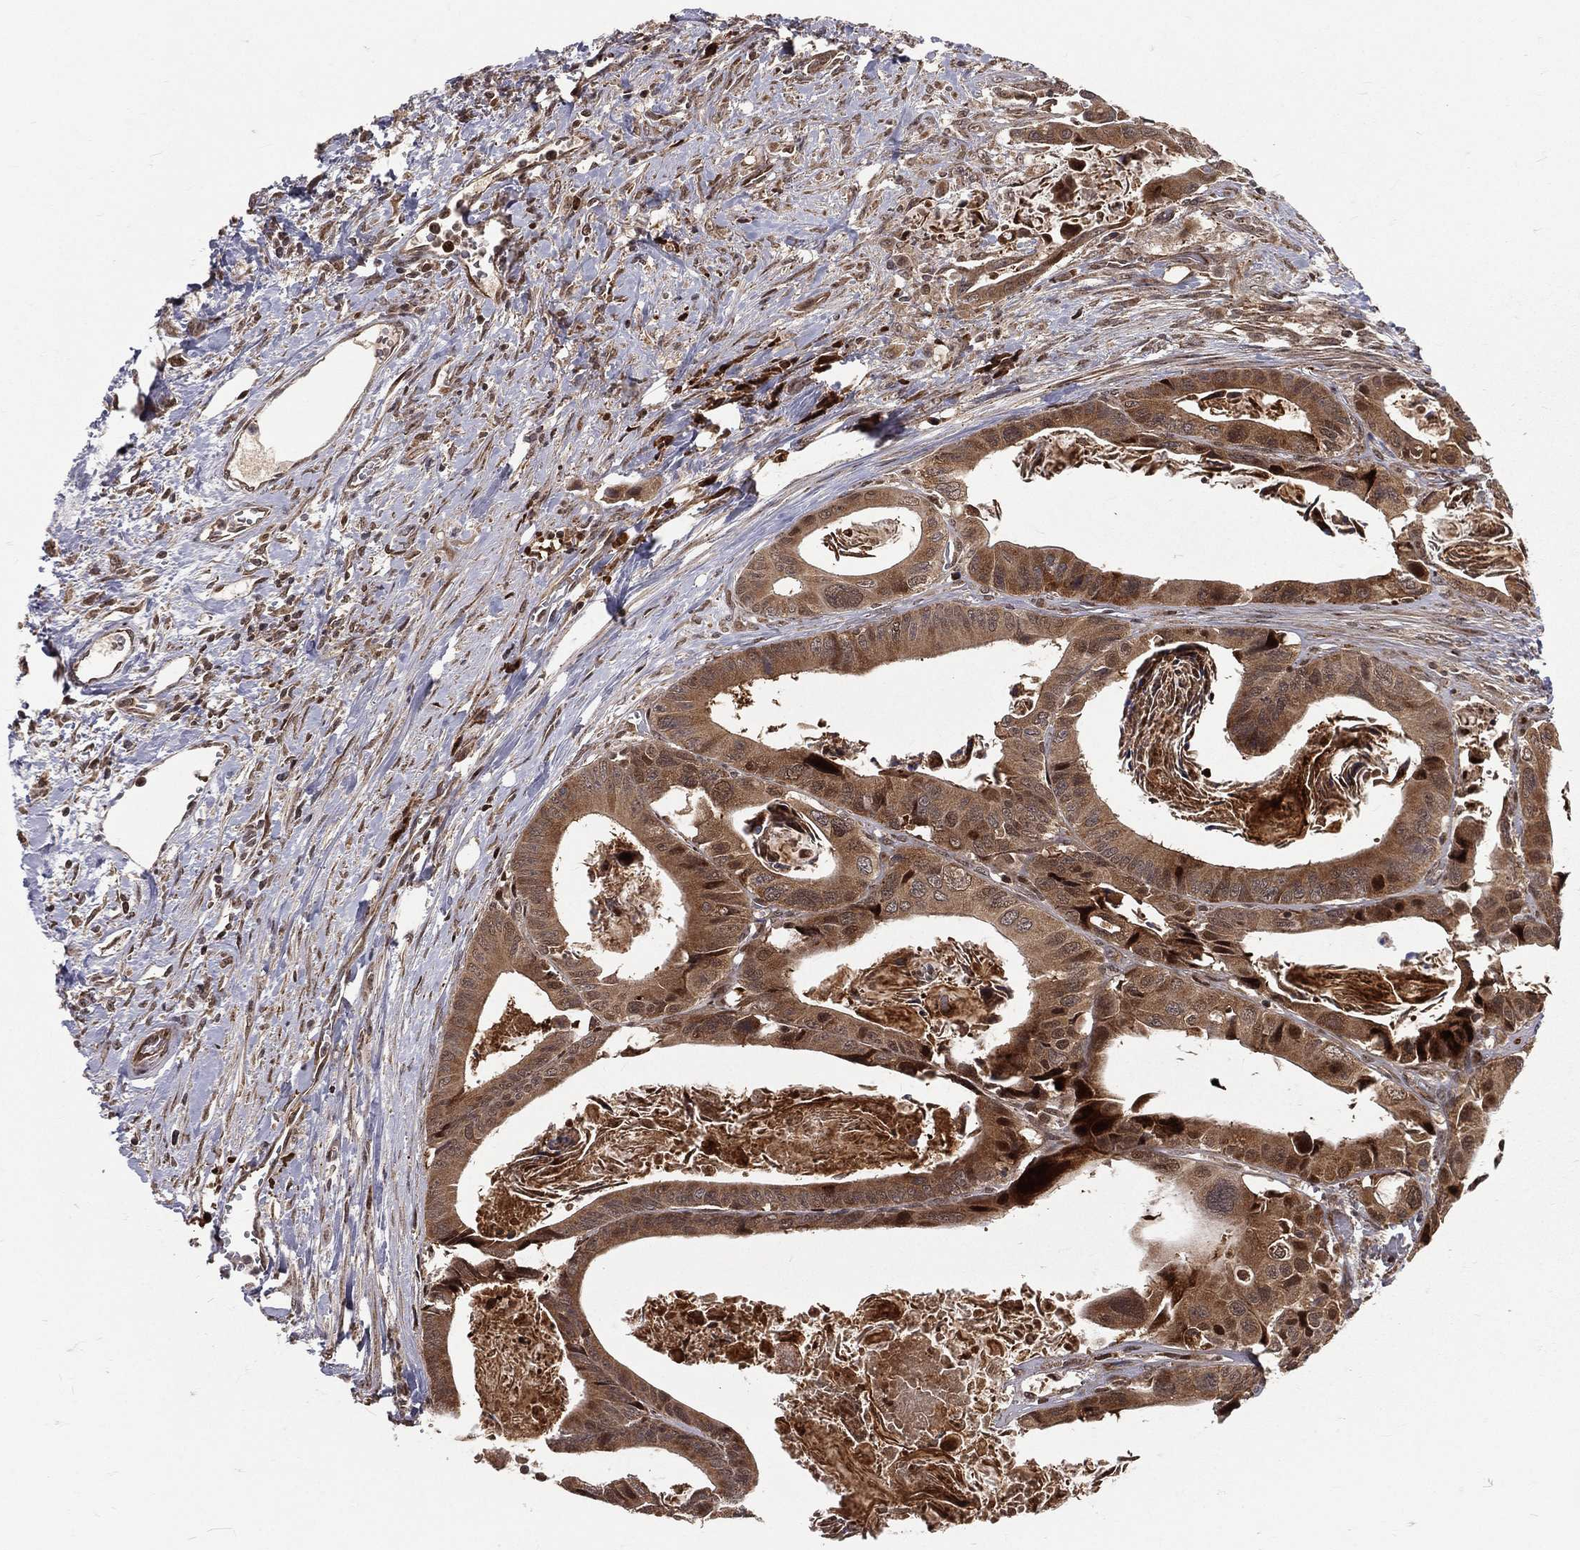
{"staining": {"intensity": "strong", "quantity": "25%-75%", "location": "cytoplasmic/membranous"}, "tissue": "colorectal cancer", "cell_type": "Tumor cells", "image_type": "cancer", "snomed": [{"axis": "morphology", "description": "Adenocarcinoma, NOS"}, {"axis": "topography", "description": "Rectum"}], "caption": "There is high levels of strong cytoplasmic/membranous expression in tumor cells of colorectal cancer, as demonstrated by immunohistochemical staining (brown color).", "gene": "MDM2", "patient": {"sex": "male", "age": 64}}